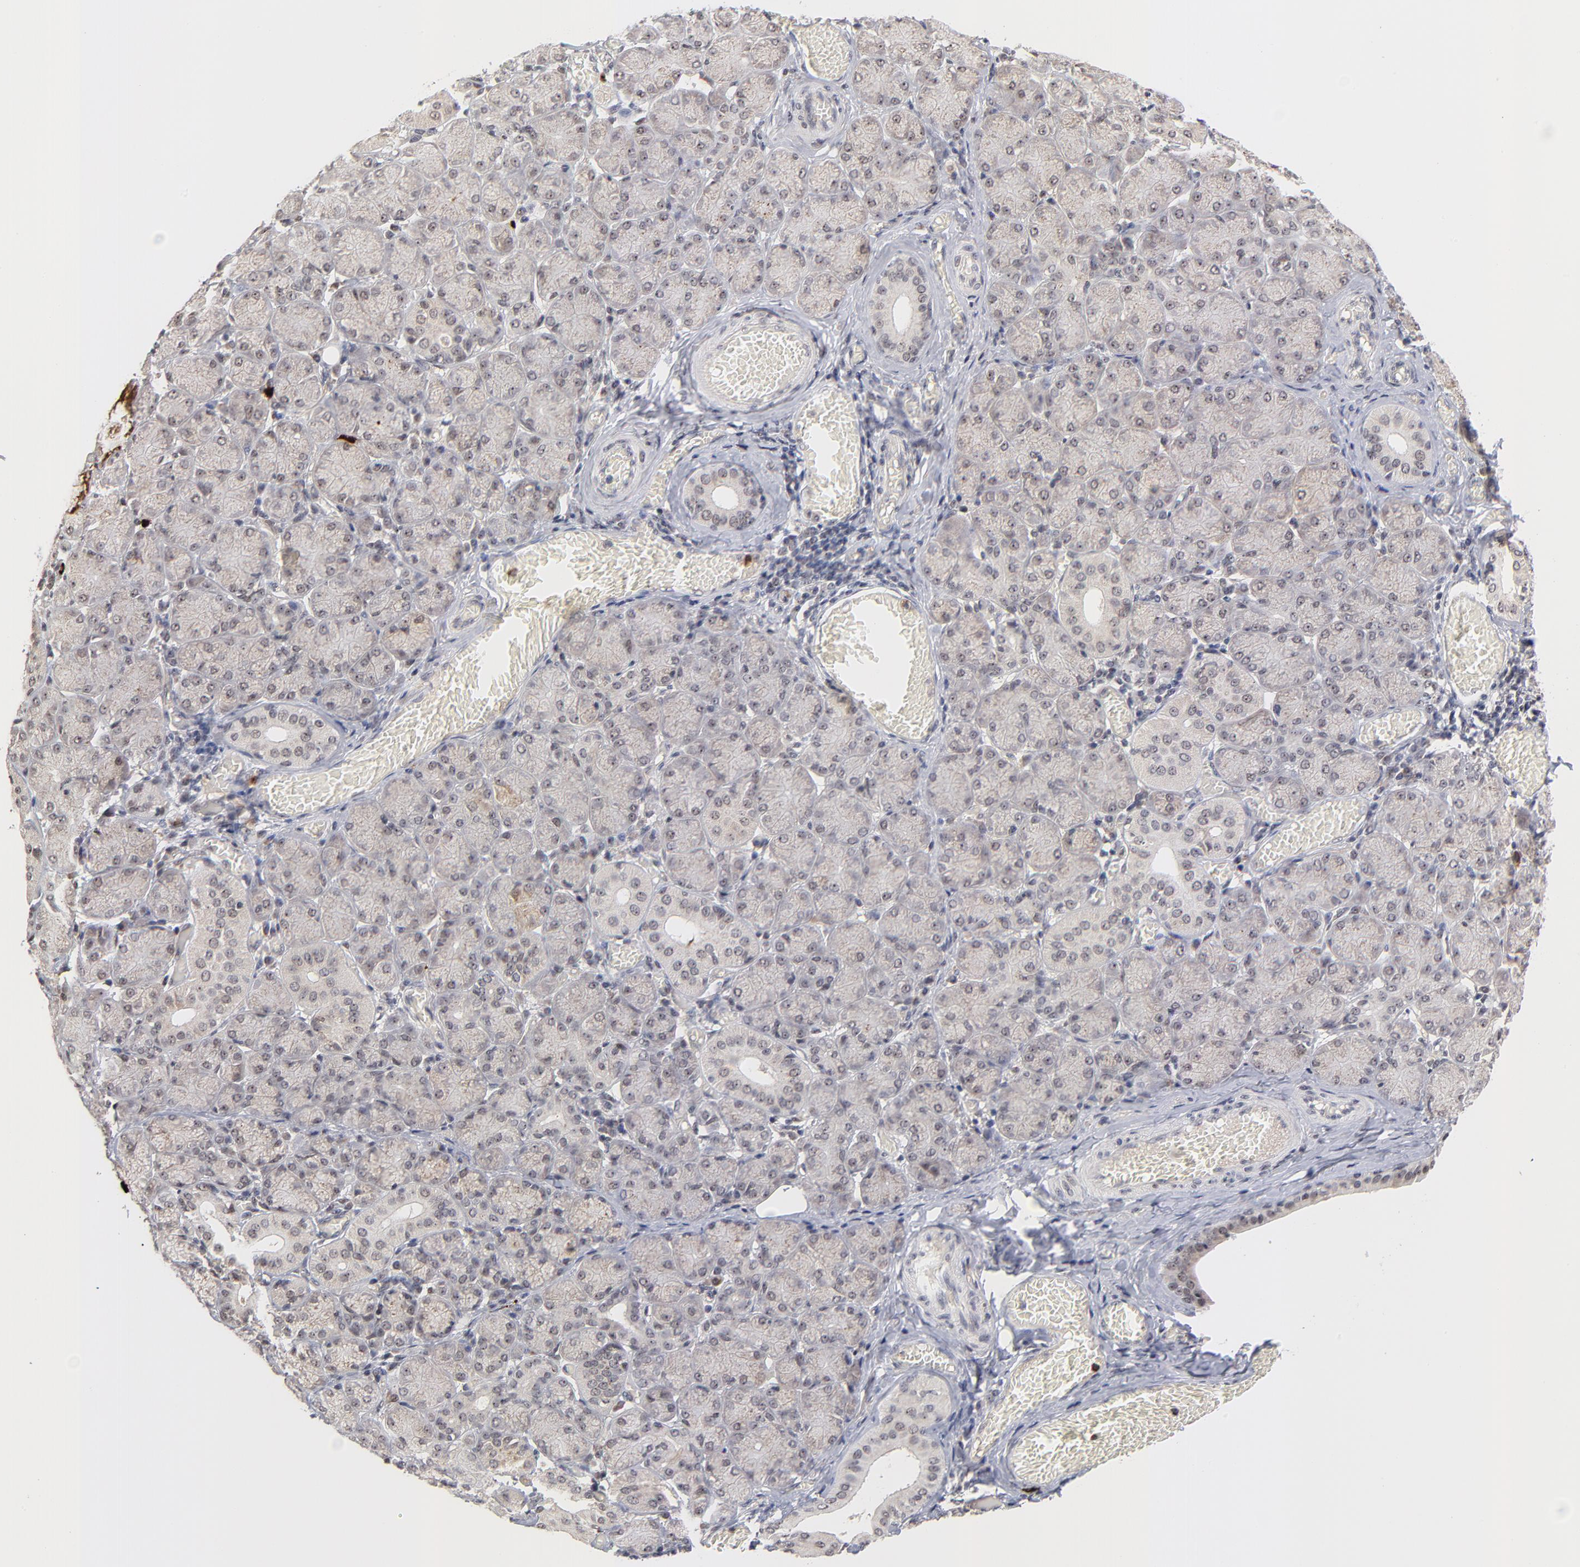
{"staining": {"intensity": "negative", "quantity": "none", "location": "none"}, "tissue": "salivary gland", "cell_type": "Glandular cells", "image_type": "normal", "snomed": [{"axis": "morphology", "description": "Normal tissue, NOS"}, {"axis": "topography", "description": "Salivary gland"}], "caption": "The IHC photomicrograph has no significant positivity in glandular cells of salivary gland.", "gene": "ZNF419", "patient": {"sex": "female", "age": 24}}